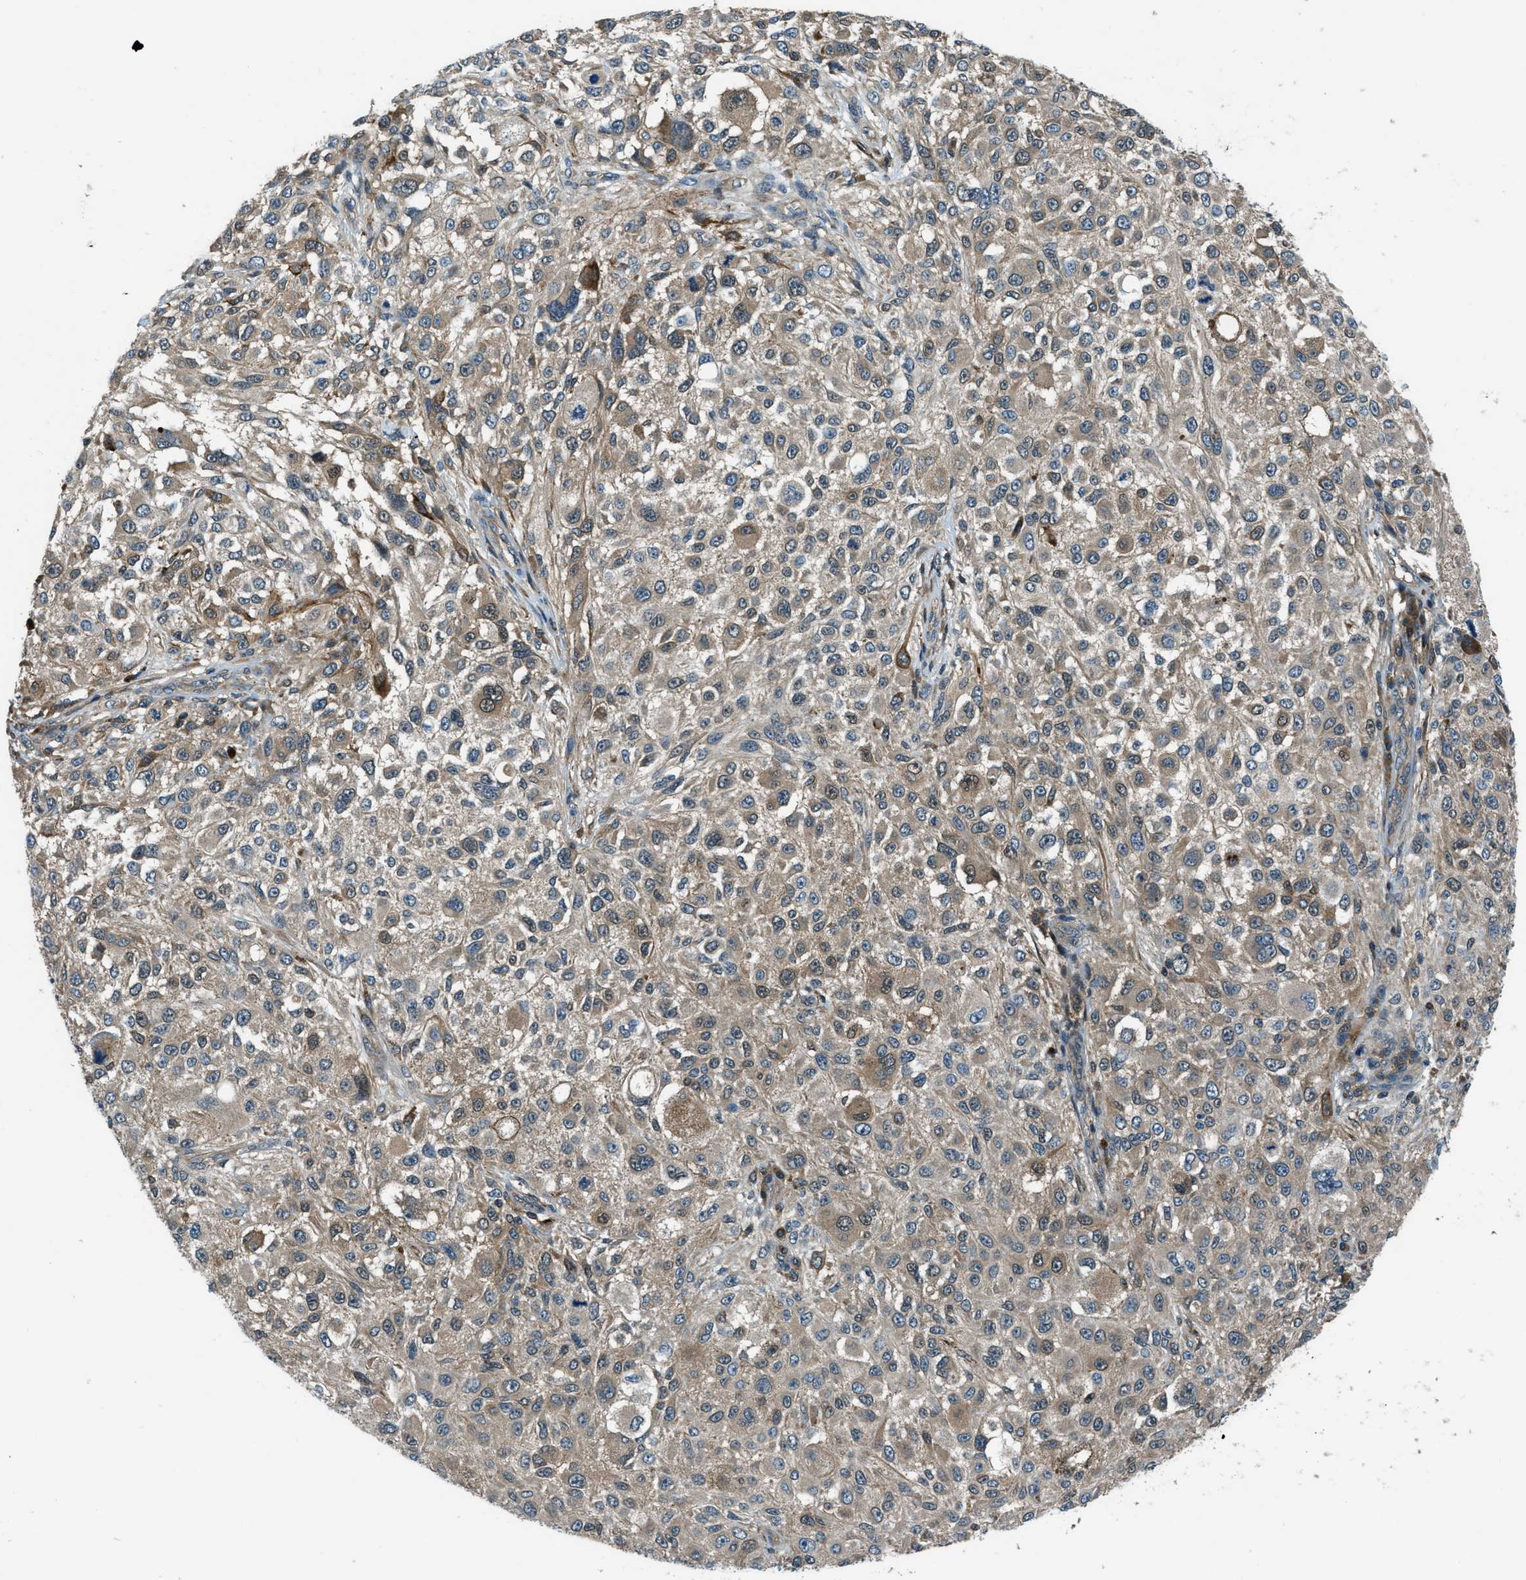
{"staining": {"intensity": "weak", "quantity": ">75%", "location": "cytoplasmic/membranous"}, "tissue": "melanoma", "cell_type": "Tumor cells", "image_type": "cancer", "snomed": [{"axis": "morphology", "description": "Necrosis, NOS"}, {"axis": "morphology", "description": "Malignant melanoma, NOS"}, {"axis": "topography", "description": "Skin"}], "caption": "There is low levels of weak cytoplasmic/membranous expression in tumor cells of malignant melanoma, as demonstrated by immunohistochemical staining (brown color).", "gene": "HEBP2", "patient": {"sex": "female", "age": 87}}